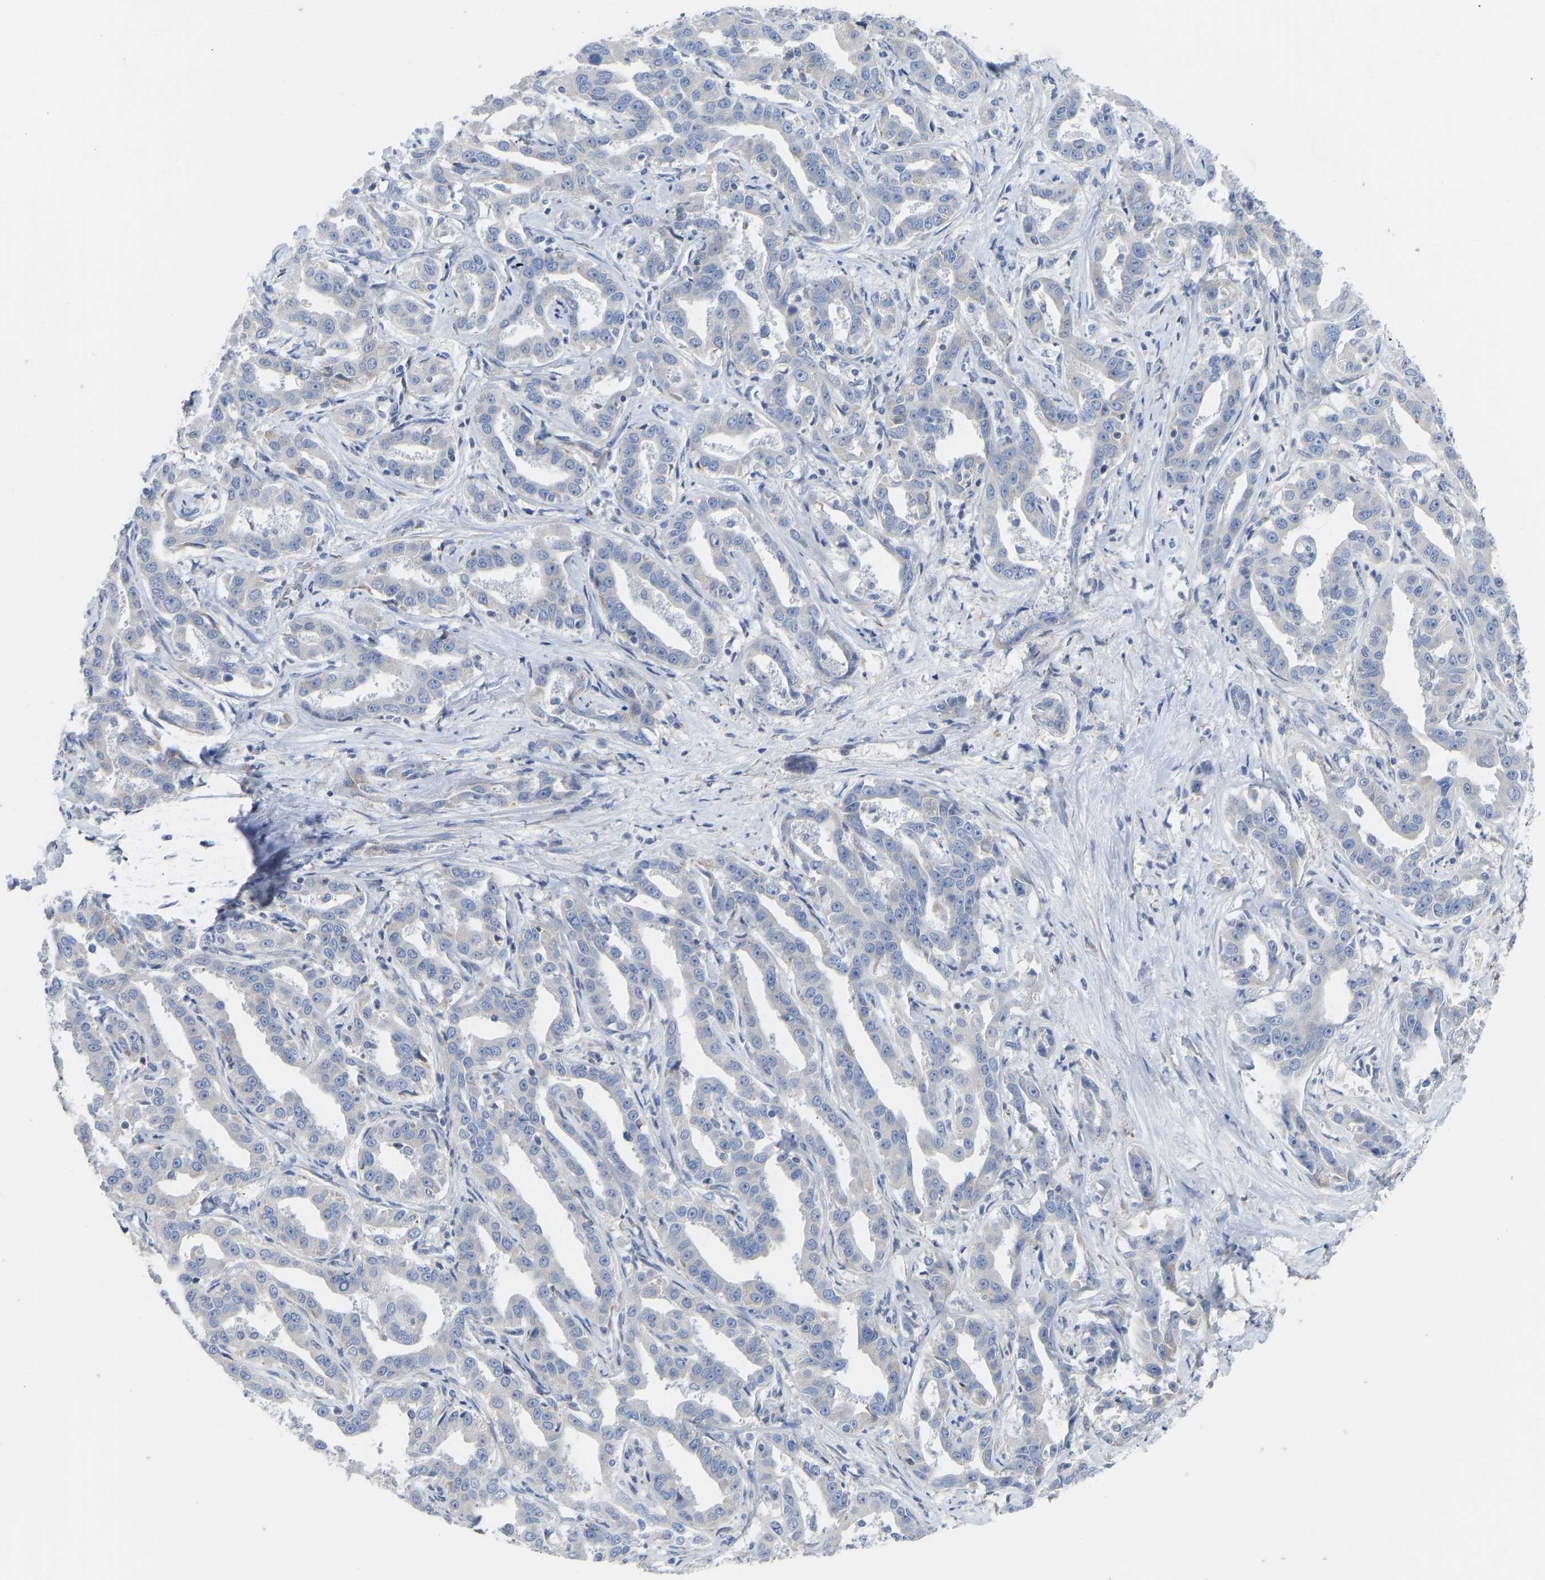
{"staining": {"intensity": "weak", "quantity": "<25%", "location": "cytoplasmic/membranous"}, "tissue": "liver cancer", "cell_type": "Tumor cells", "image_type": "cancer", "snomed": [{"axis": "morphology", "description": "Cholangiocarcinoma"}, {"axis": "topography", "description": "Liver"}], "caption": "Protein analysis of liver cancer (cholangiocarcinoma) displays no significant staining in tumor cells.", "gene": "OLIG2", "patient": {"sex": "male", "age": 59}}